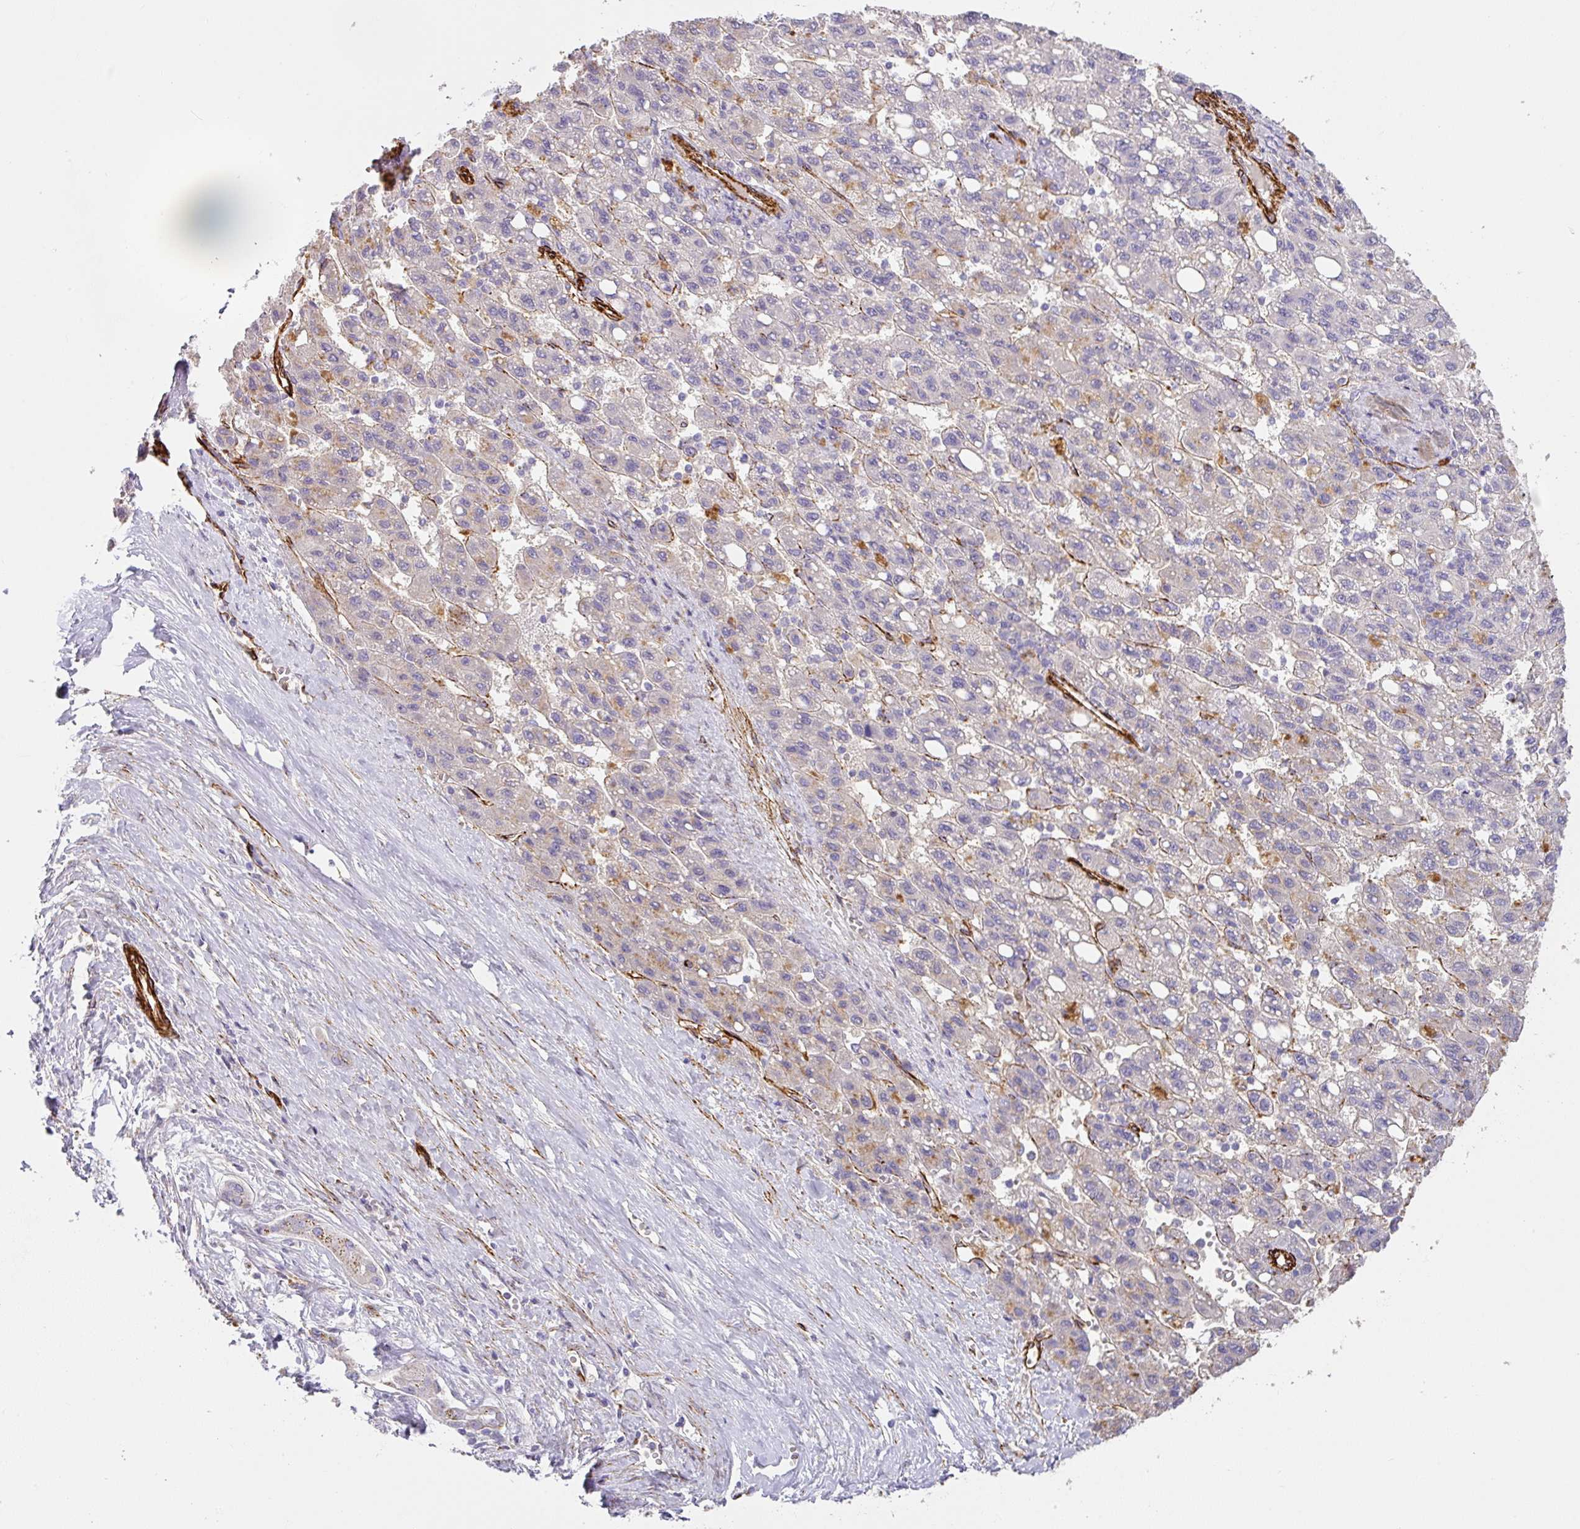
{"staining": {"intensity": "weak", "quantity": "<25%", "location": "cytoplasmic/membranous"}, "tissue": "liver cancer", "cell_type": "Tumor cells", "image_type": "cancer", "snomed": [{"axis": "morphology", "description": "Carcinoma, Hepatocellular, NOS"}, {"axis": "topography", "description": "Liver"}], "caption": "Tumor cells show no significant protein staining in hepatocellular carcinoma (liver).", "gene": "SLC25A17", "patient": {"sex": "female", "age": 82}}